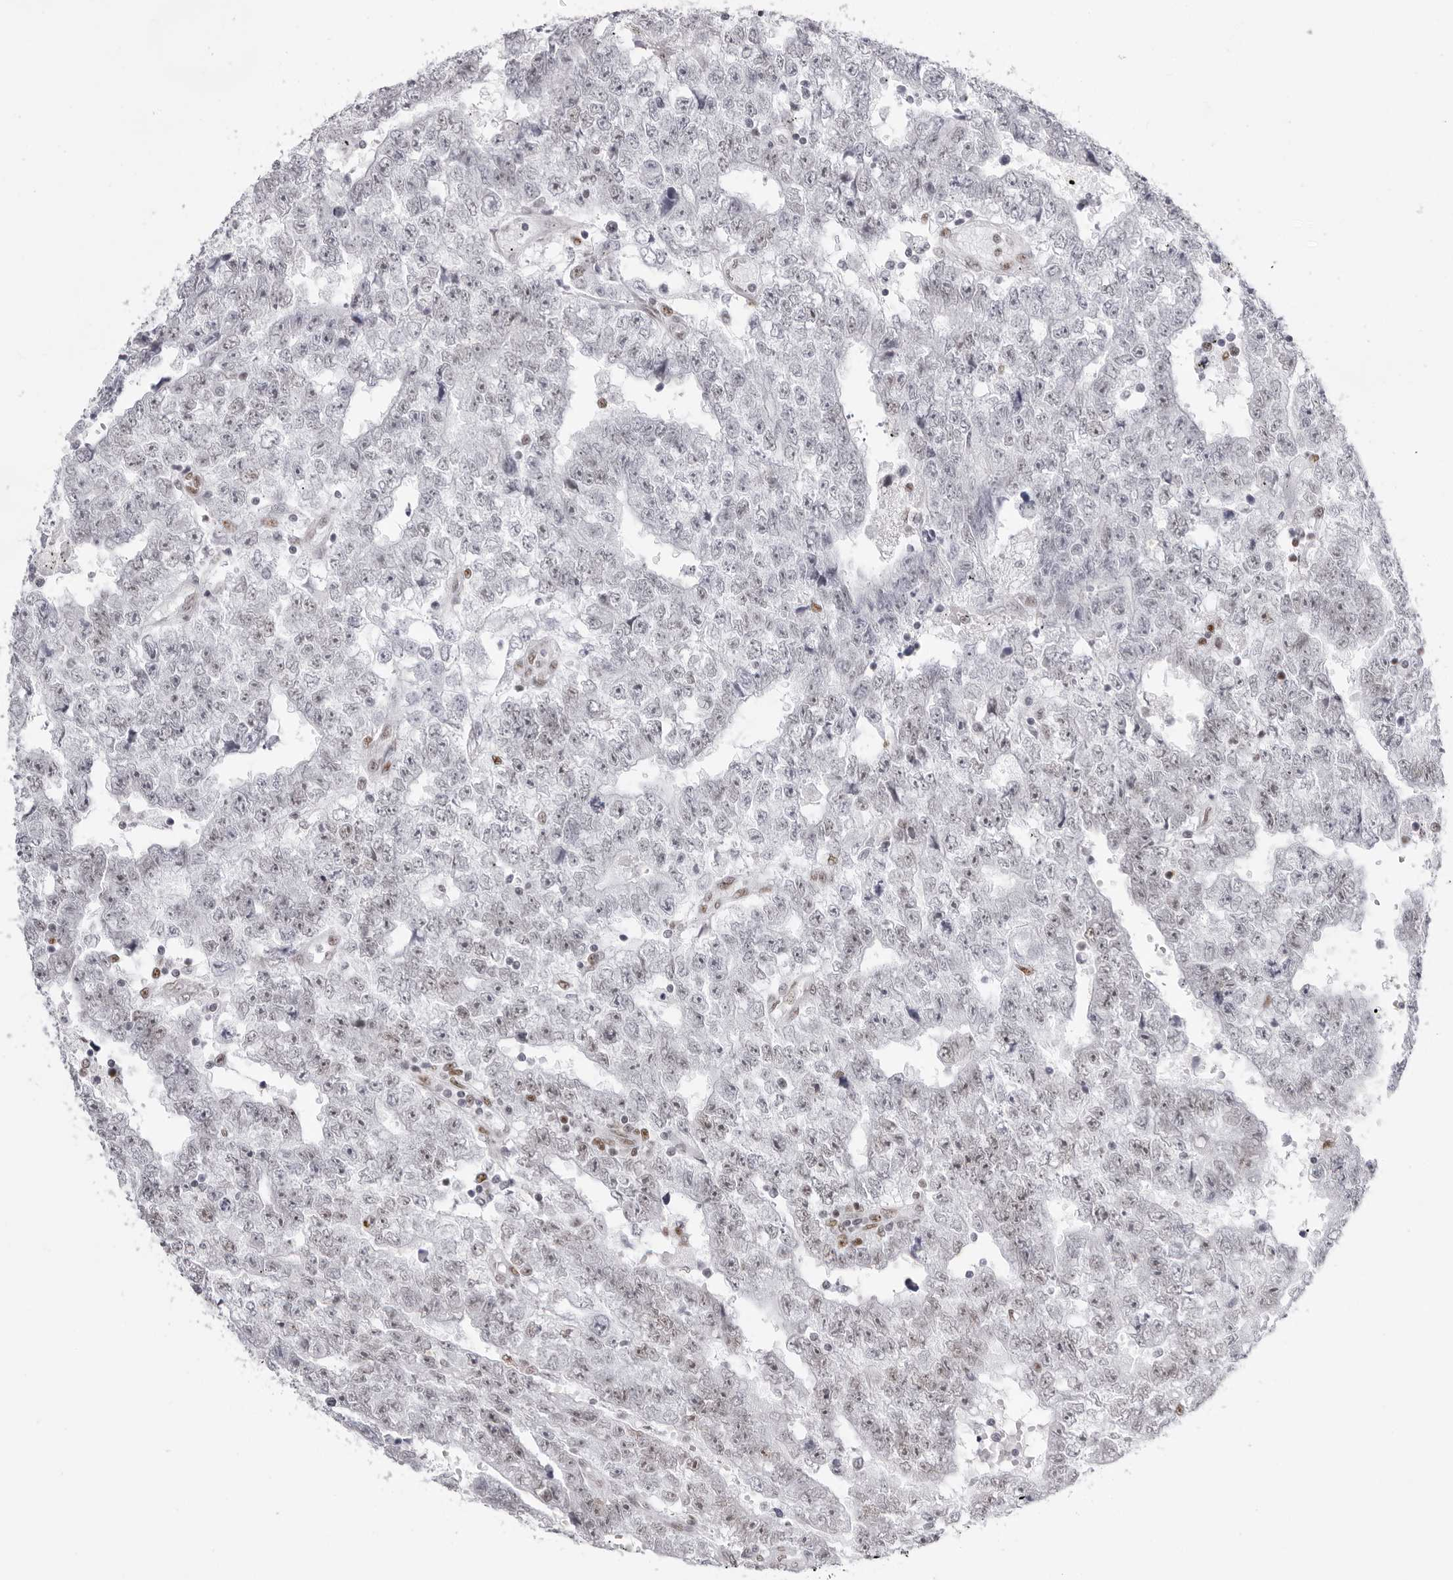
{"staining": {"intensity": "negative", "quantity": "none", "location": "none"}, "tissue": "testis cancer", "cell_type": "Tumor cells", "image_type": "cancer", "snomed": [{"axis": "morphology", "description": "Carcinoma, Embryonal, NOS"}, {"axis": "topography", "description": "Testis"}], "caption": "This is a histopathology image of immunohistochemistry staining of embryonal carcinoma (testis), which shows no expression in tumor cells.", "gene": "IRF2BP2", "patient": {"sex": "male", "age": 25}}